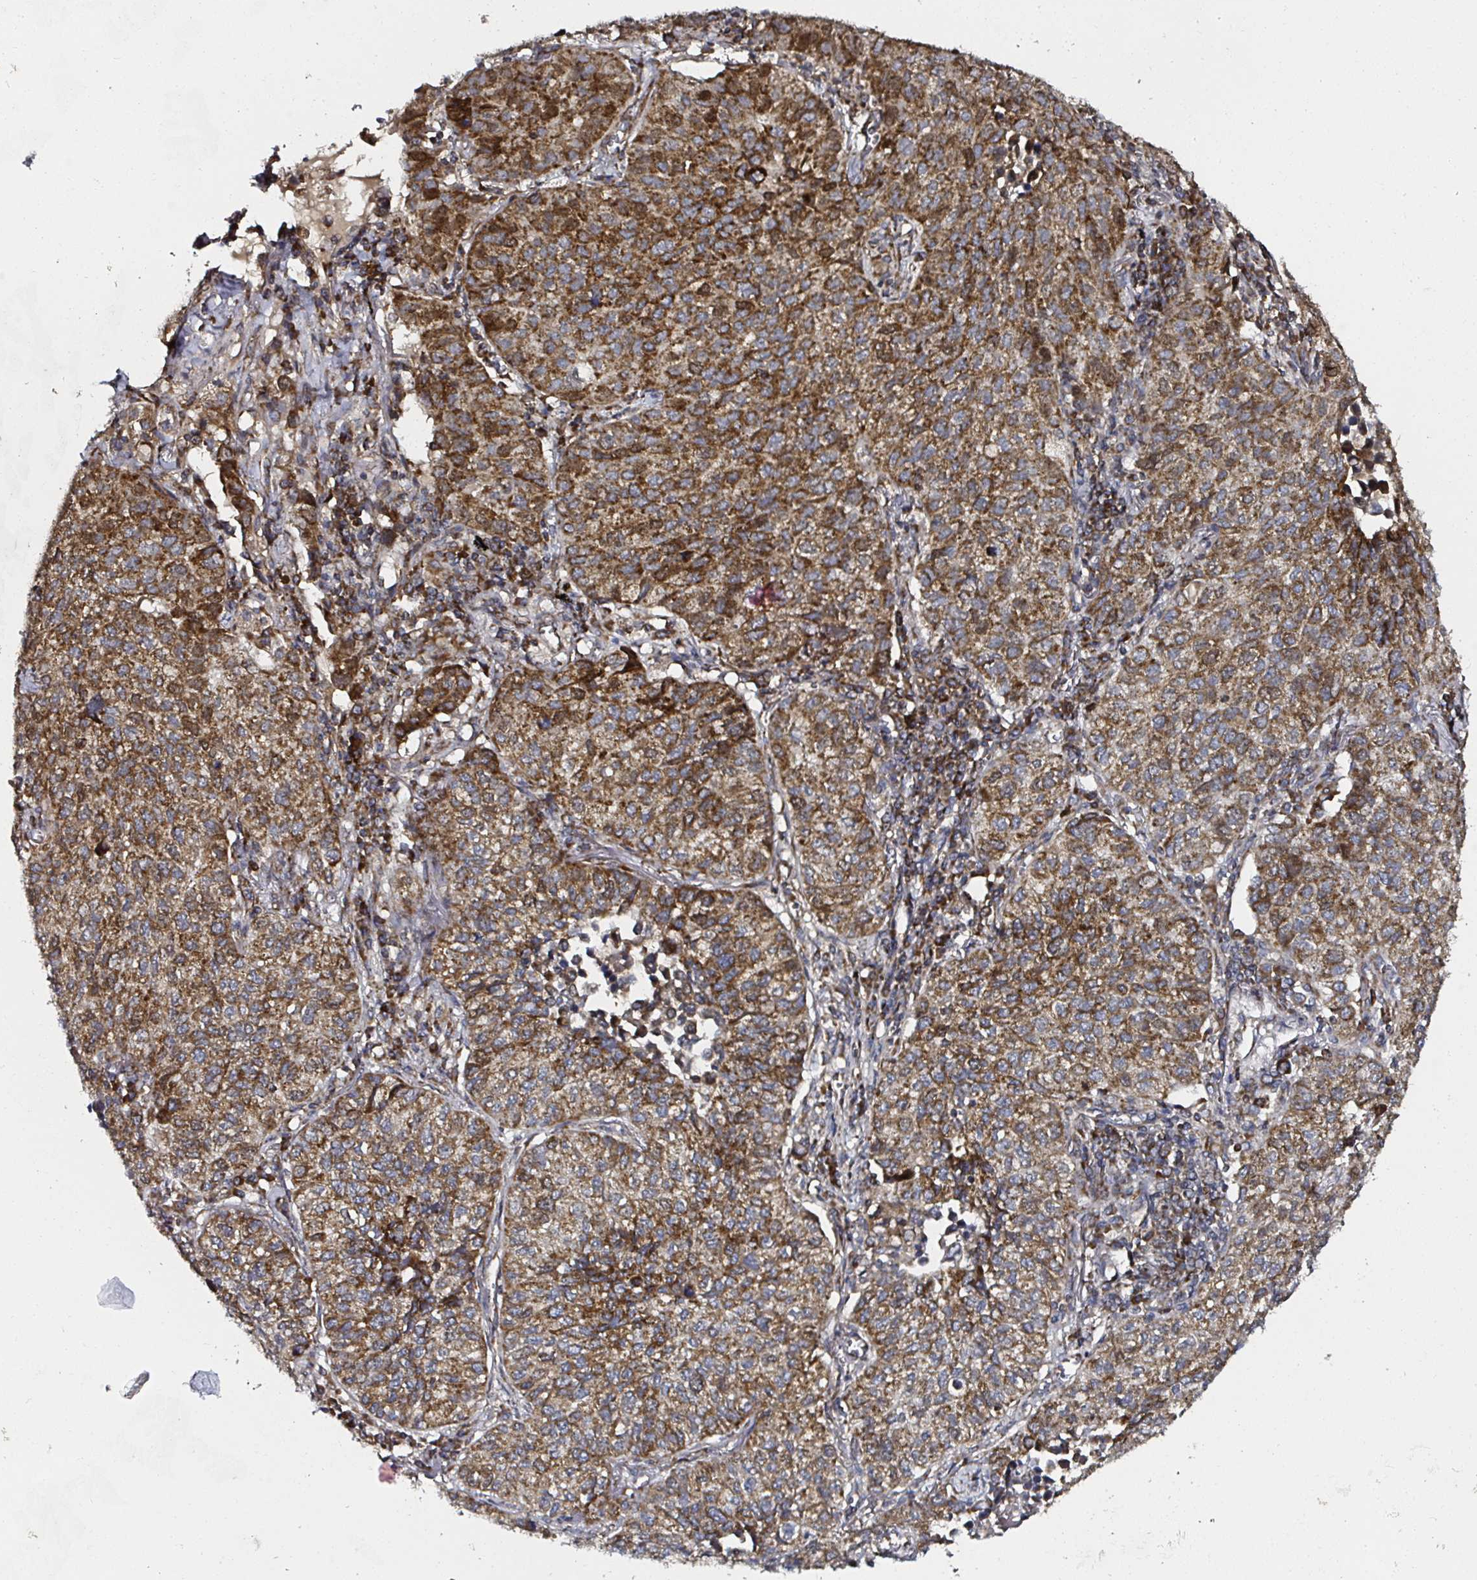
{"staining": {"intensity": "strong", "quantity": ">75%", "location": "cytoplasmic/membranous"}, "tissue": "lung cancer", "cell_type": "Tumor cells", "image_type": "cancer", "snomed": [{"axis": "morphology", "description": "Adenocarcinoma, NOS"}, {"axis": "topography", "description": "Lung"}], "caption": "Lung adenocarcinoma was stained to show a protein in brown. There is high levels of strong cytoplasmic/membranous expression in approximately >75% of tumor cells.", "gene": "ATAD3B", "patient": {"sex": "female", "age": 50}}